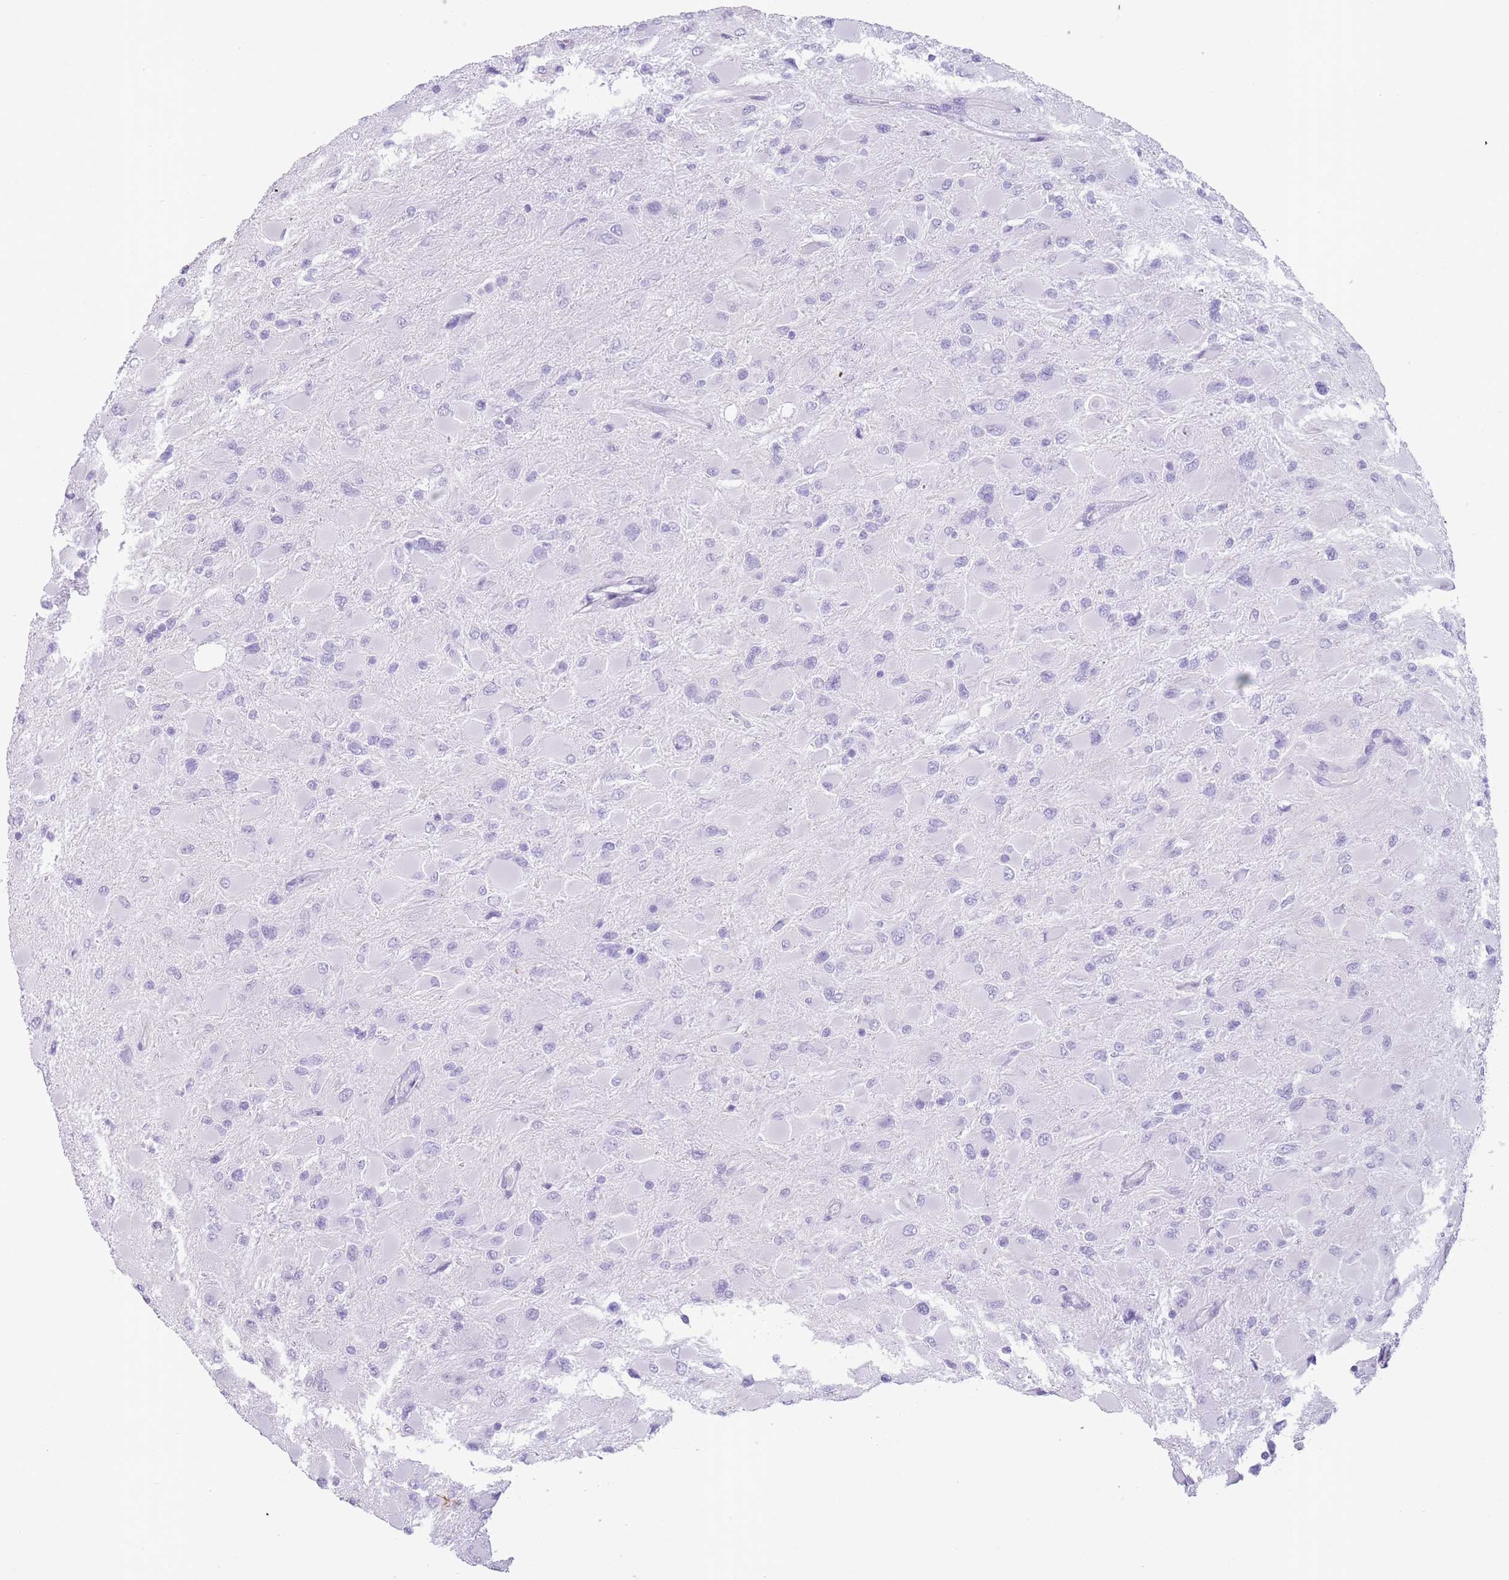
{"staining": {"intensity": "negative", "quantity": "none", "location": "none"}, "tissue": "glioma", "cell_type": "Tumor cells", "image_type": "cancer", "snomed": [{"axis": "morphology", "description": "Glioma, malignant, High grade"}, {"axis": "topography", "description": "Cerebral cortex"}], "caption": "A high-resolution micrograph shows IHC staining of high-grade glioma (malignant), which reveals no significant staining in tumor cells.", "gene": "OR4F21", "patient": {"sex": "female", "age": 36}}